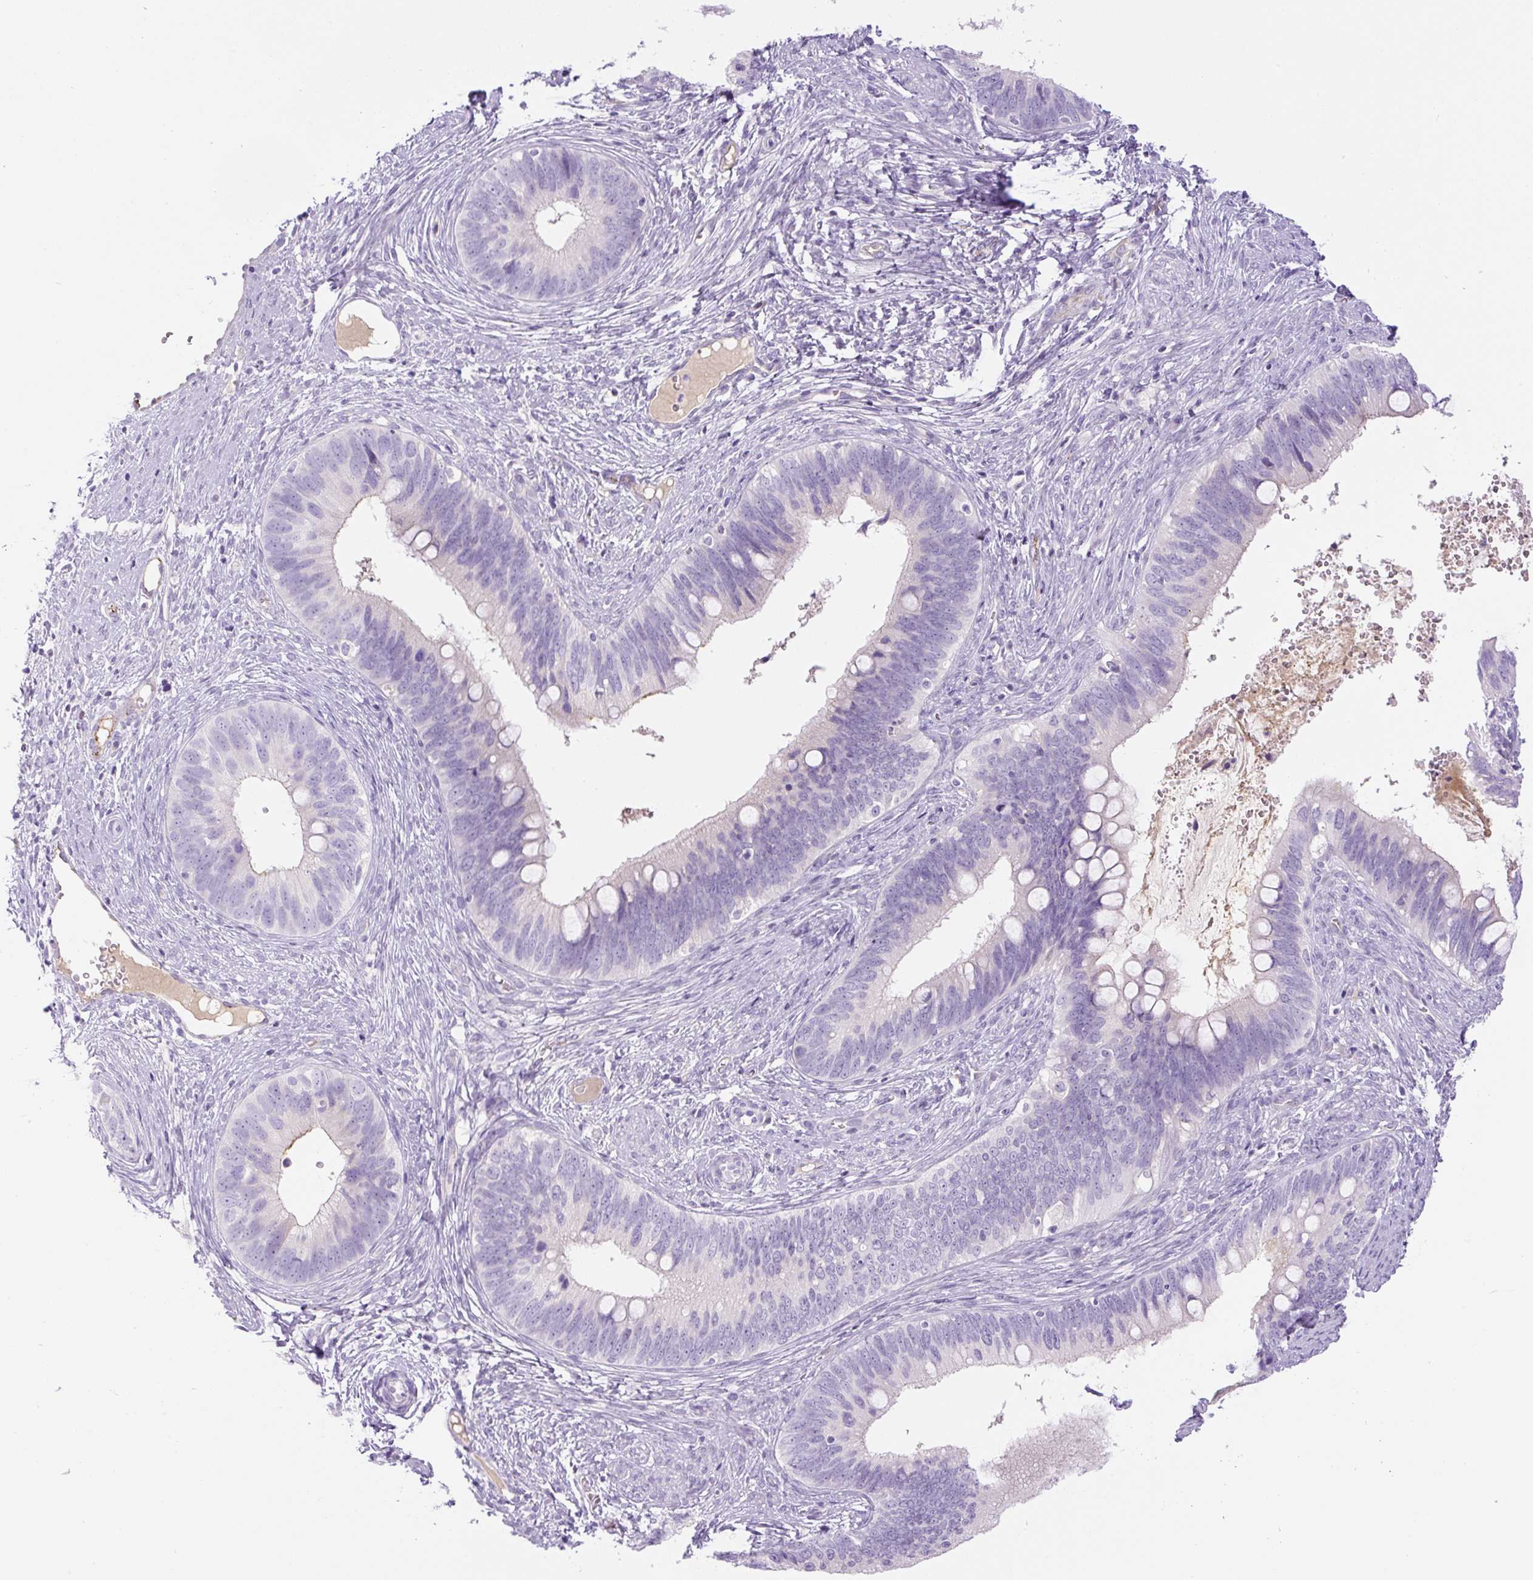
{"staining": {"intensity": "negative", "quantity": "none", "location": "none"}, "tissue": "cervical cancer", "cell_type": "Tumor cells", "image_type": "cancer", "snomed": [{"axis": "morphology", "description": "Adenocarcinoma, NOS"}, {"axis": "topography", "description": "Cervix"}], "caption": "DAB immunohistochemical staining of cervical cancer demonstrates no significant positivity in tumor cells.", "gene": "RSPO4", "patient": {"sex": "female", "age": 42}}